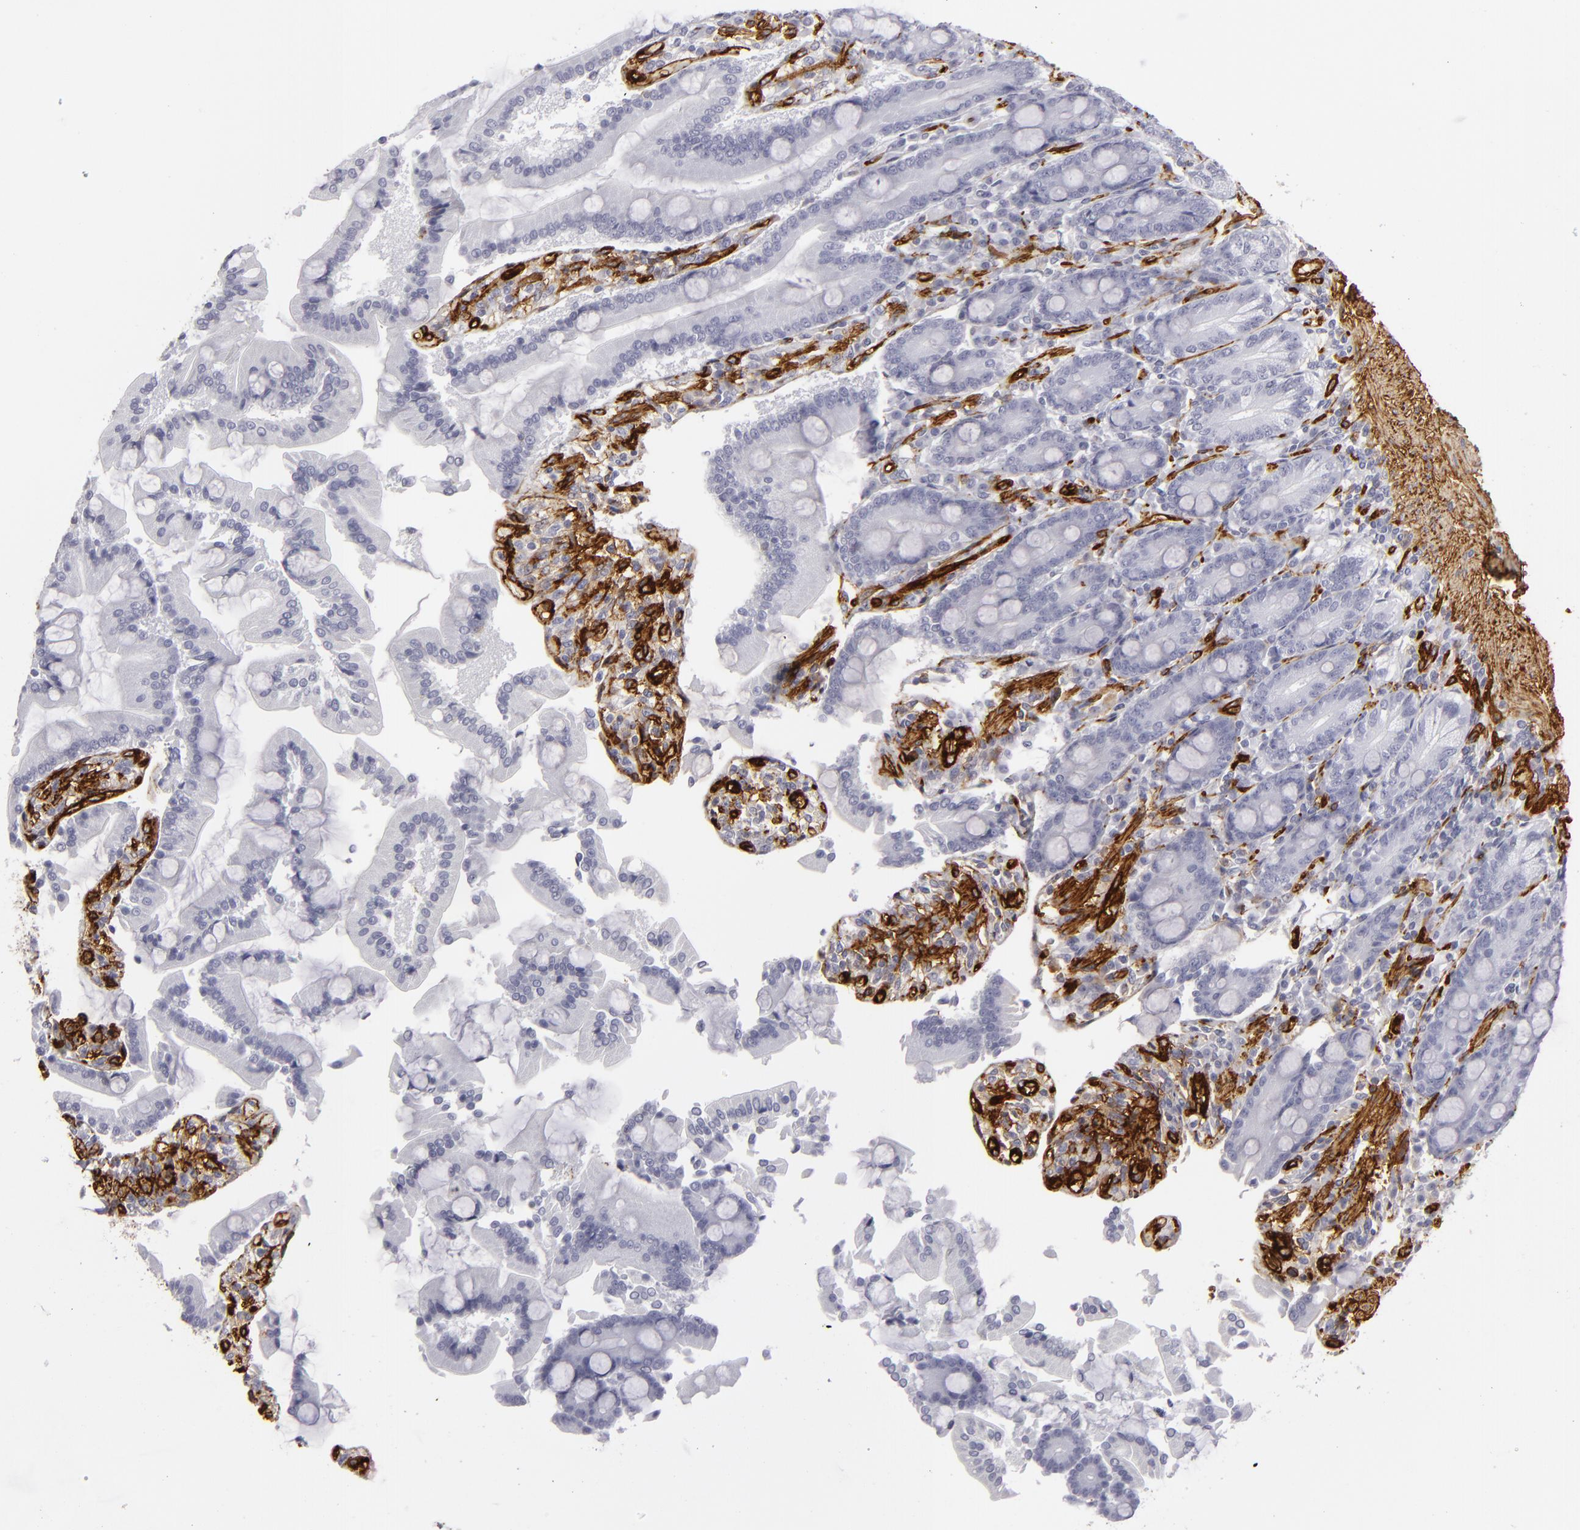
{"staining": {"intensity": "negative", "quantity": "none", "location": "none"}, "tissue": "duodenum", "cell_type": "Glandular cells", "image_type": "normal", "snomed": [{"axis": "morphology", "description": "Normal tissue, NOS"}, {"axis": "topography", "description": "Duodenum"}], "caption": "Unremarkable duodenum was stained to show a protein in brown. There is no significant expression in glandular cells. (DAB (3,3'-diaminobenzidine) IHC with hematoxylin counter stain).", "gene": "MCAM", "patient": {"sex": "female", "age": 64}}